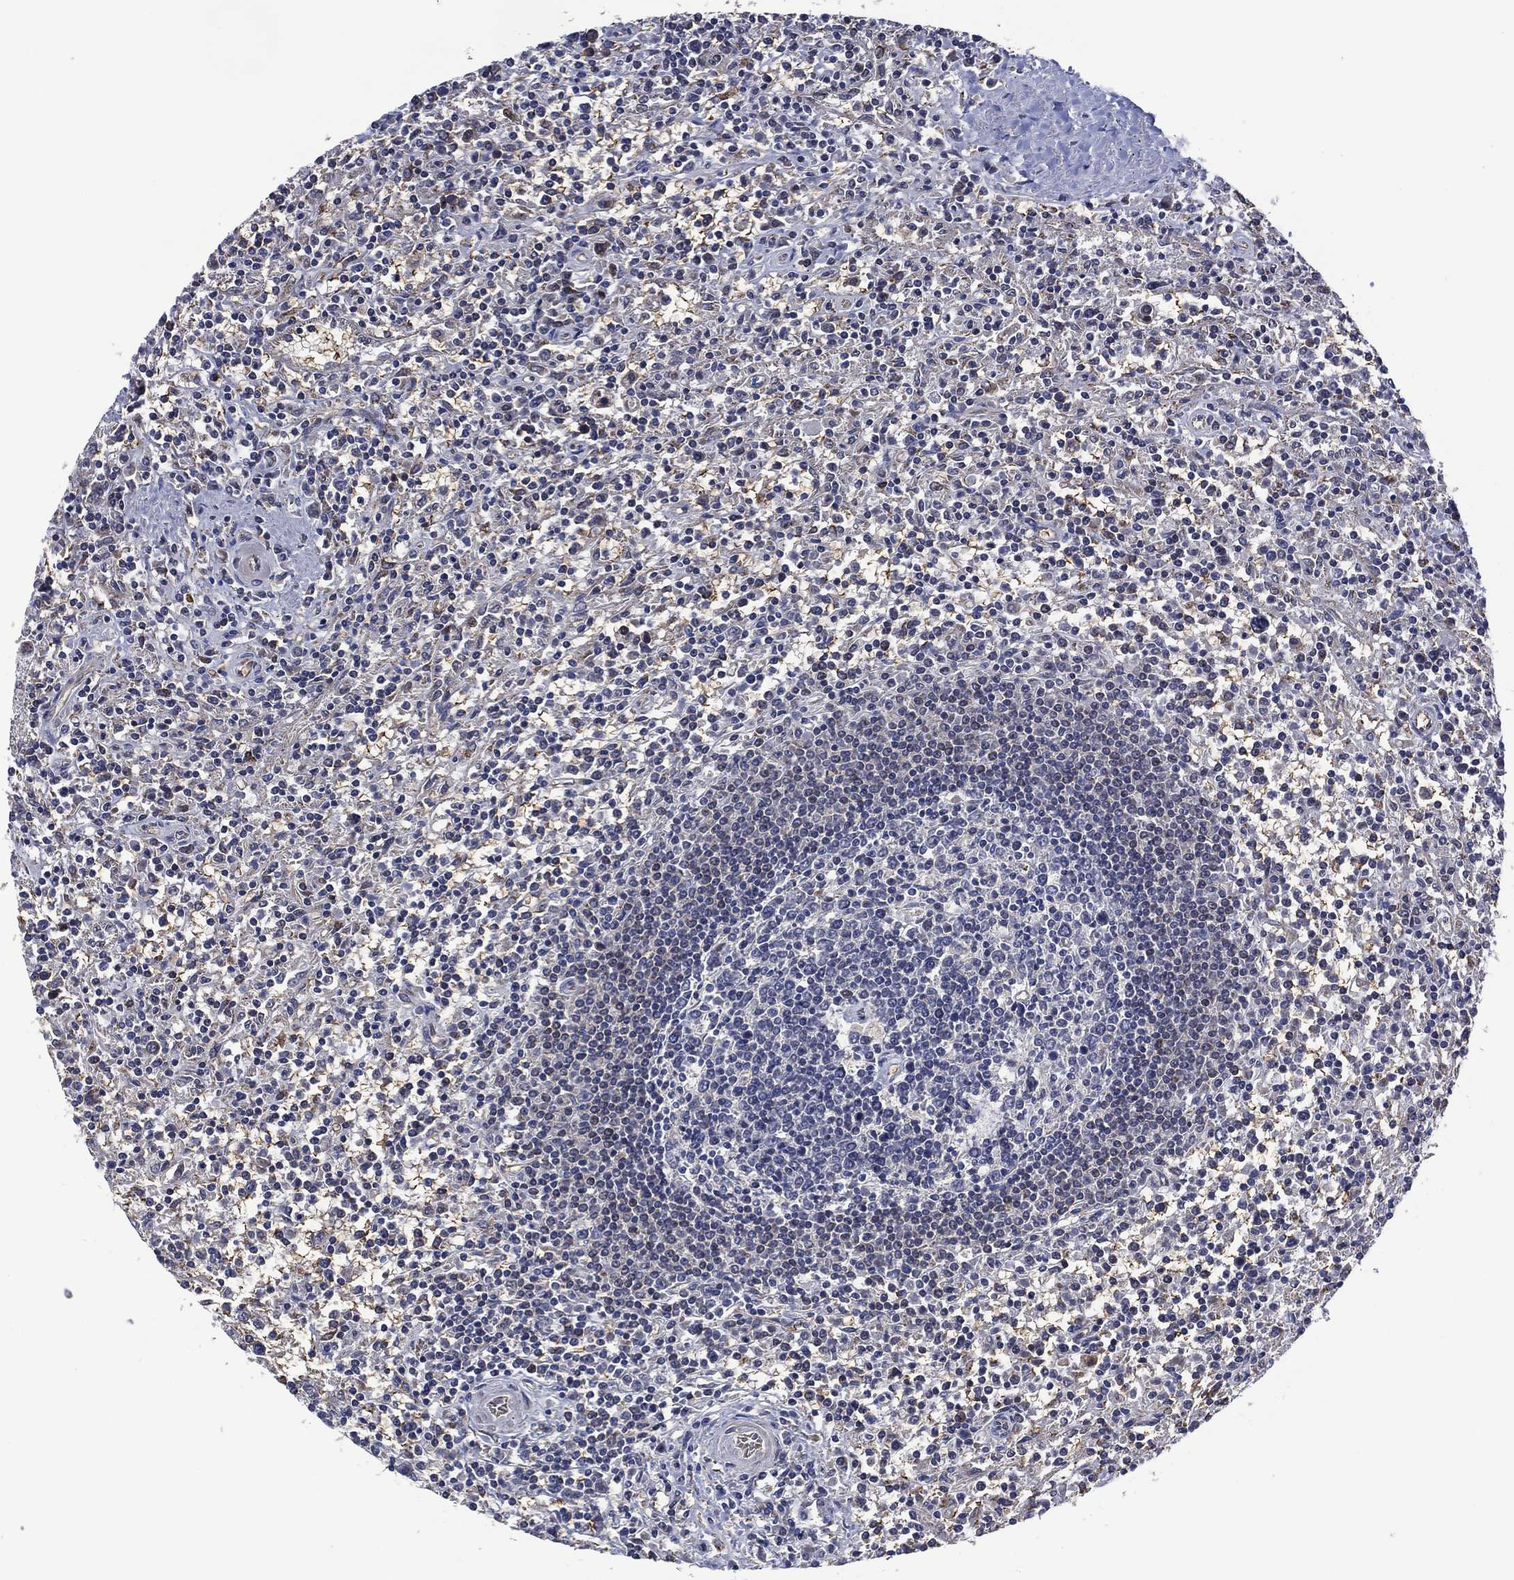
{"staining": {"intensity": "negative", "quantity": "none", "location": "none"}, "tissue": "lymphoma", "cell_type": "Tumor cells", "image_type": "cancer", "snomed": [{"axis": "morphology", "description": "Malignant lymphoma, non-Hodgkin's type, Low grade"}, {"axis": "topography", "description": "Spleen"}], "caption": "There is no significant expression in tumor cells of malignant lymphoma, non-Hodgkin's type (low-grade).", "gene": "HTD2", "patient": {"sex": "male", "age": 62}}